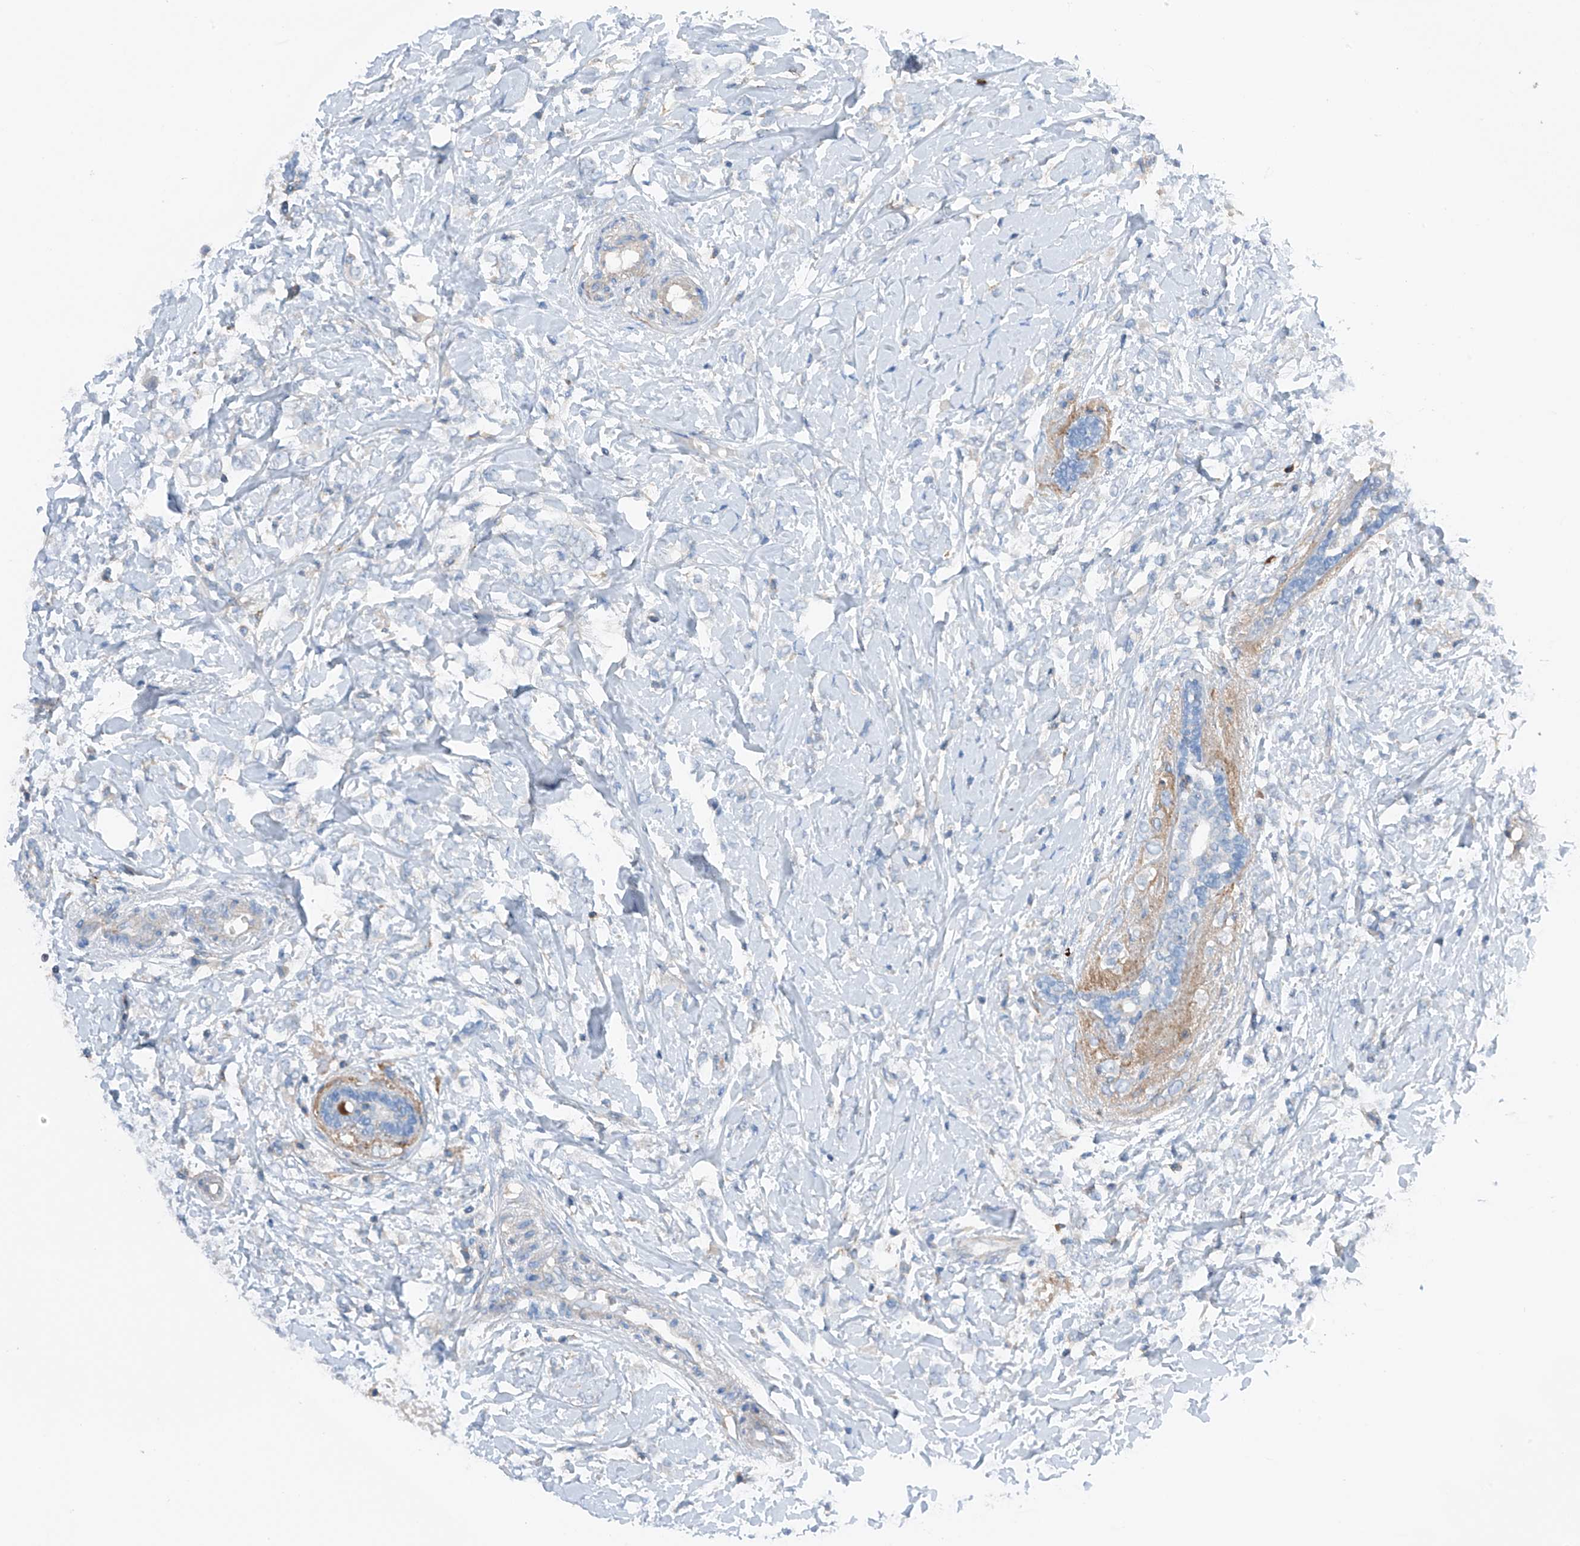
{"staining": {"intensity": "negative", "quantity": "none", "location": "none"}, "tissue": "breast cancer", "cell_type": "Tumor cells", "image_type": "cancer", "snomed": [{"axis": "morphology", "description": "Normal tissue, NOS"}, {"axis": "morphology", "description": "Lobular carcinoma"}, {"axis": "topography", "description": "Breast"}], "caption": "The IHC micrograph has no significant staining in tumor cells of breast cancer tissue.", "gene": "NALCN", "patient": {"sex": "female", "age": 47}}